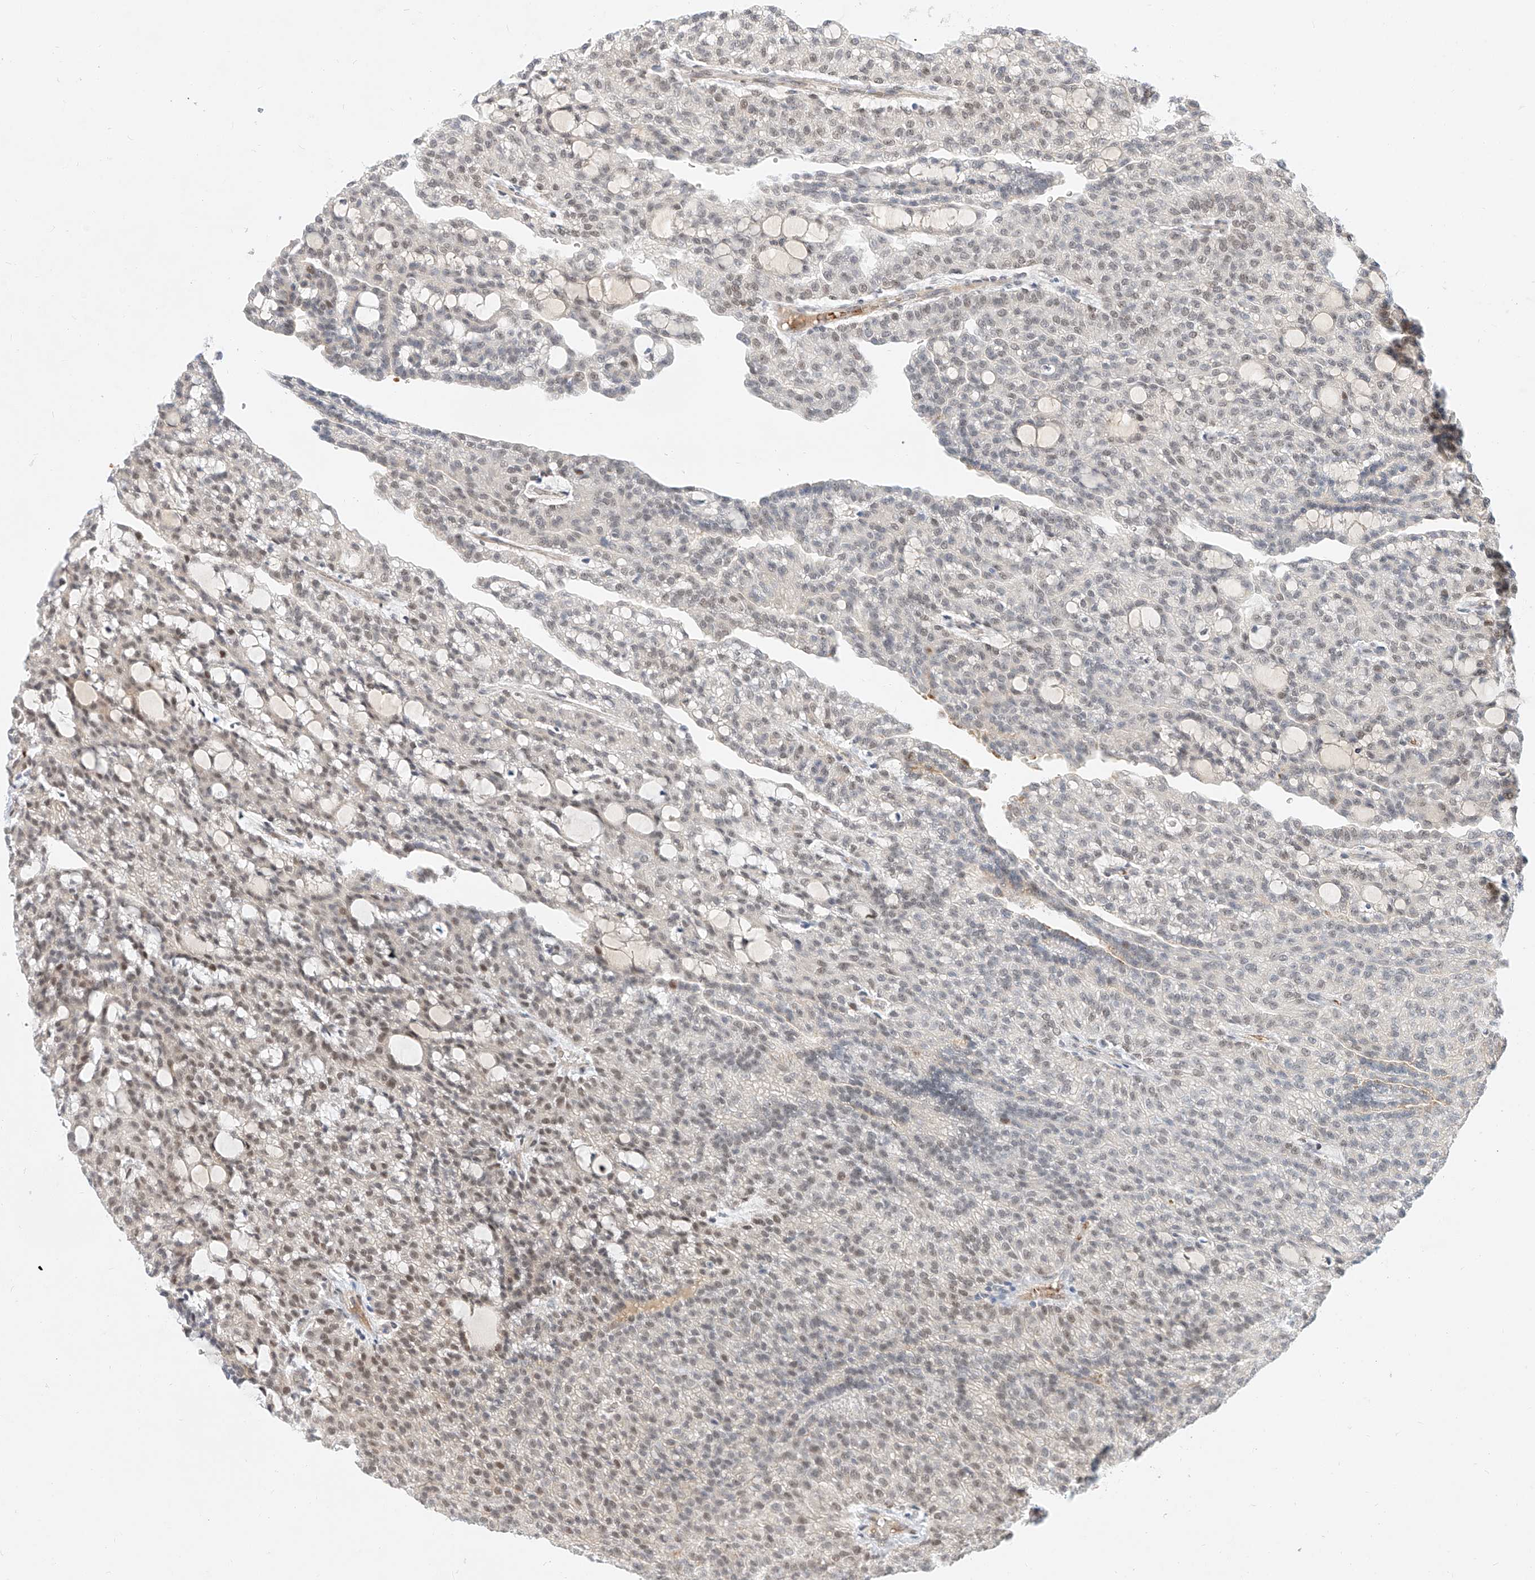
{"staining": {"intensity": "moderate", "quantity": "25%-75%", "location": "nuclear"}, "tissue": "renal cancer", "cell_type": "Tumor cells", "image_type": "cancer", "snomed": [{"axis": "morphology", "description": "Adenocarcinoma, NOS"}, {"axis": "topography", "description": "Kidney"}], "caption": "Moderate nuclear staining is identified in about 25%-75% of tumor cells in renal cancer. The protein of interest is stained brown, and the nuclei are stained in blue (DAB (3,3'-diaminobenzidine) IHC with brightfield microscopy, high magnification).", "gene": "CBX8", "patient": {"sex": "male", "age": 63}}